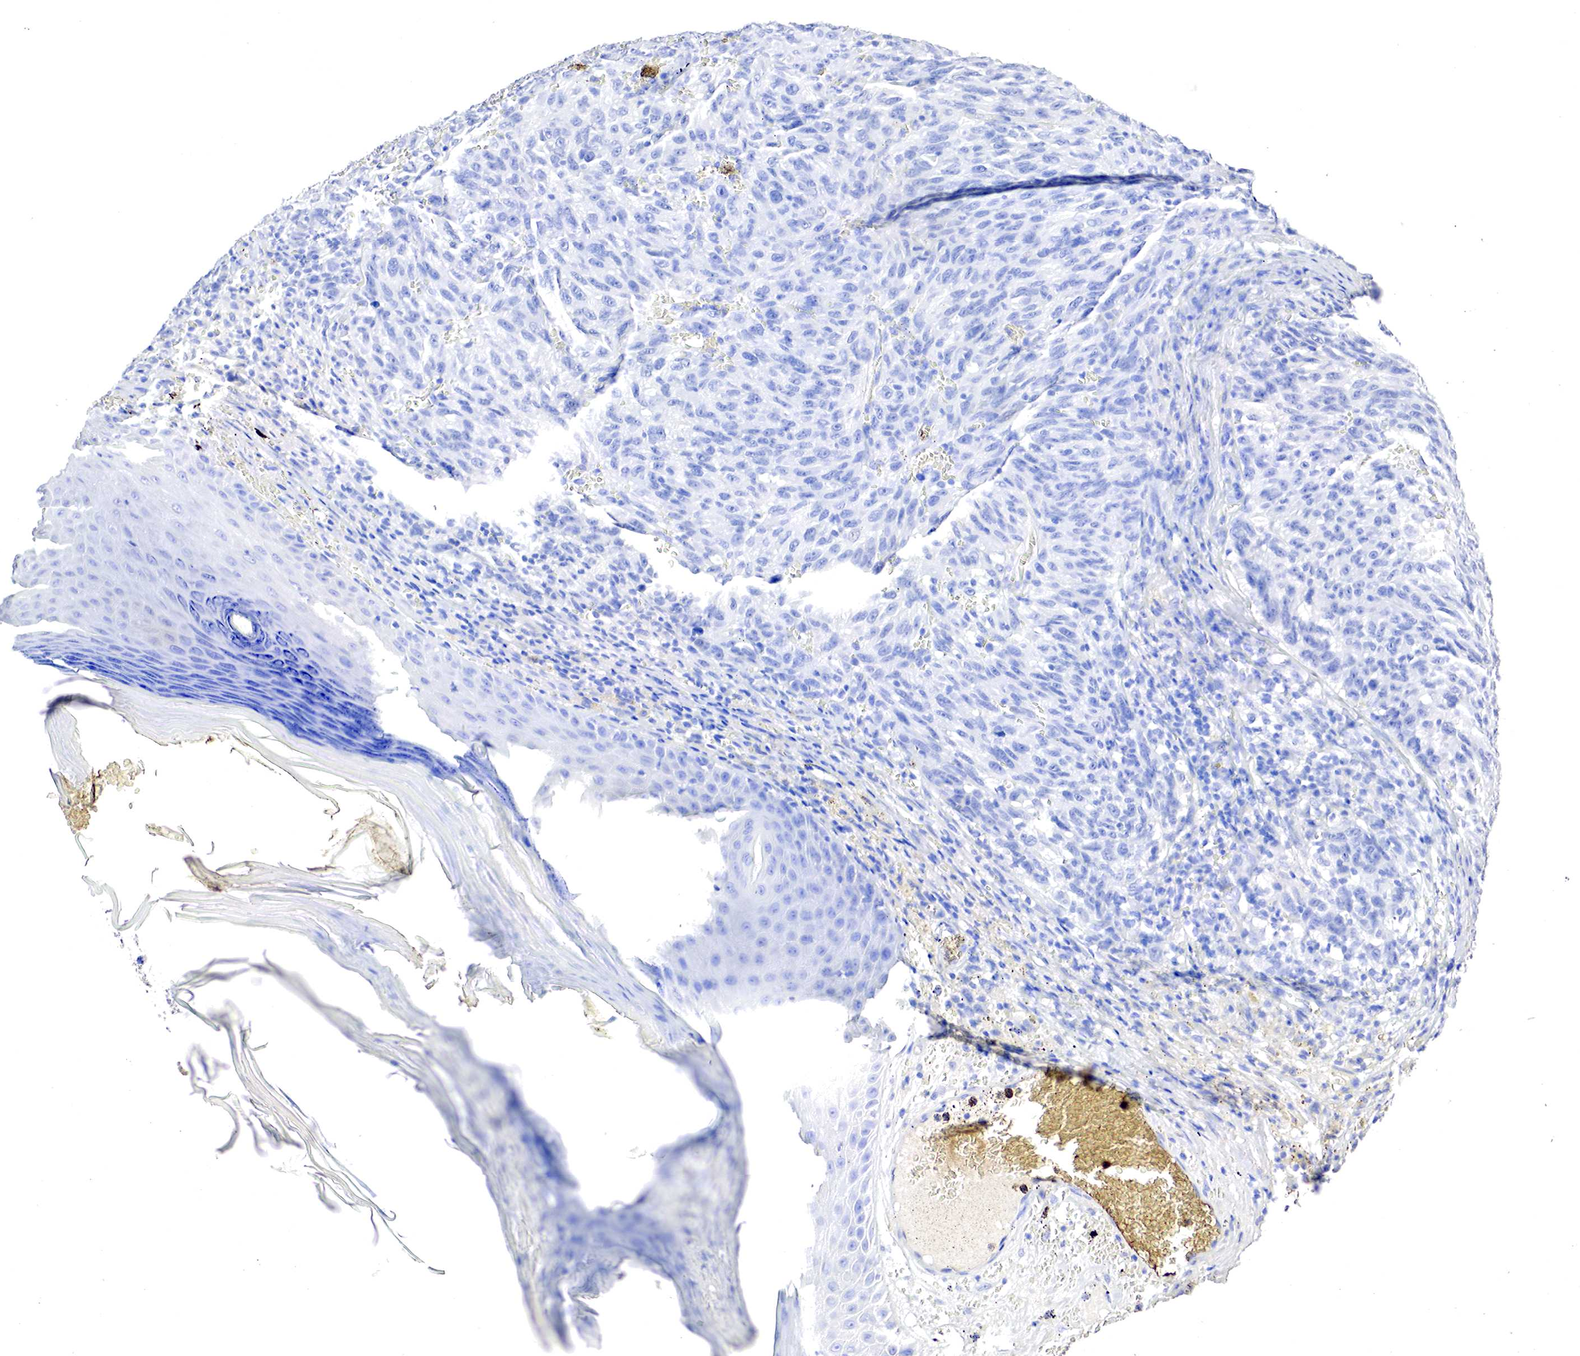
{"staining": {"intensity": "negative", "quantity": "none", "location": "none"}, "tissue": "melanoma", "cell_type": "Tumor cells", "image_type": "cancer", "snomed": [{"axis": "morphology", "description": "Malignant melanoma, NOS"}, {"axis": "topography", "description": "Skin"}], "caption": "An image of malignant melanoma stained for a protein shows no brown staining in tumor cells.", "gene": "OTC", "patient": {"sex": "male", "age": 76}}